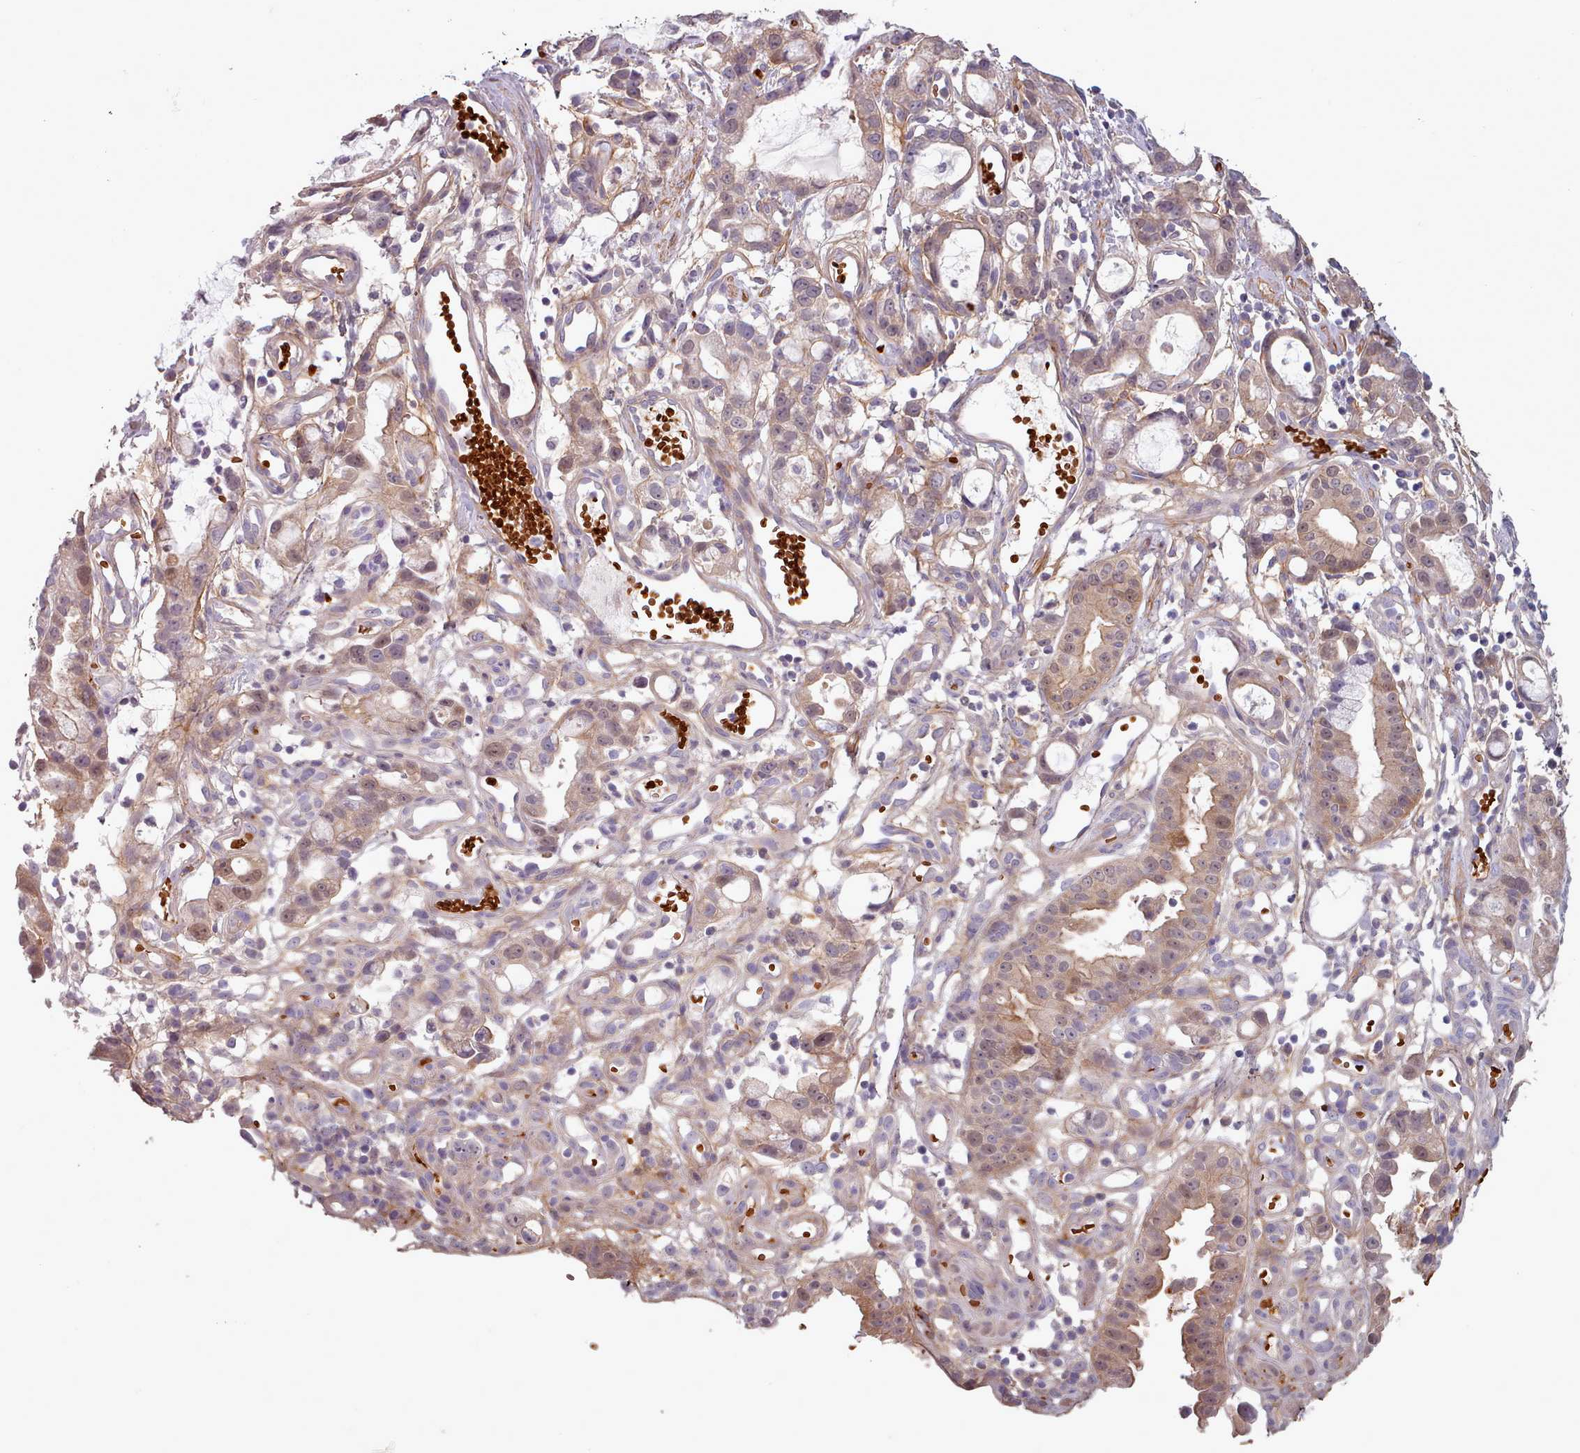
{"staining": {"intensity": "moderate", "quantity": "25%-75%", "location": "cytoplasmic/membranous,nuclear"}, "tissue": "stomach cancer", "cell_type": "Tumor cells", "image_type": "cancer", "snomed": [{"axis": "morphology", "description": "Adenocarcinoma, NOS"}, {"axis": "topography", "description": "Stomach"}], "caption": "Protein staining by IHC demonstrates moderate cytoplasmic/membranous and nuclear staining in about 25%-75% of tumor cells in stomach cancer.", "gene": "CLNS1A", "patient": {"sex": "male", "age": 55}}